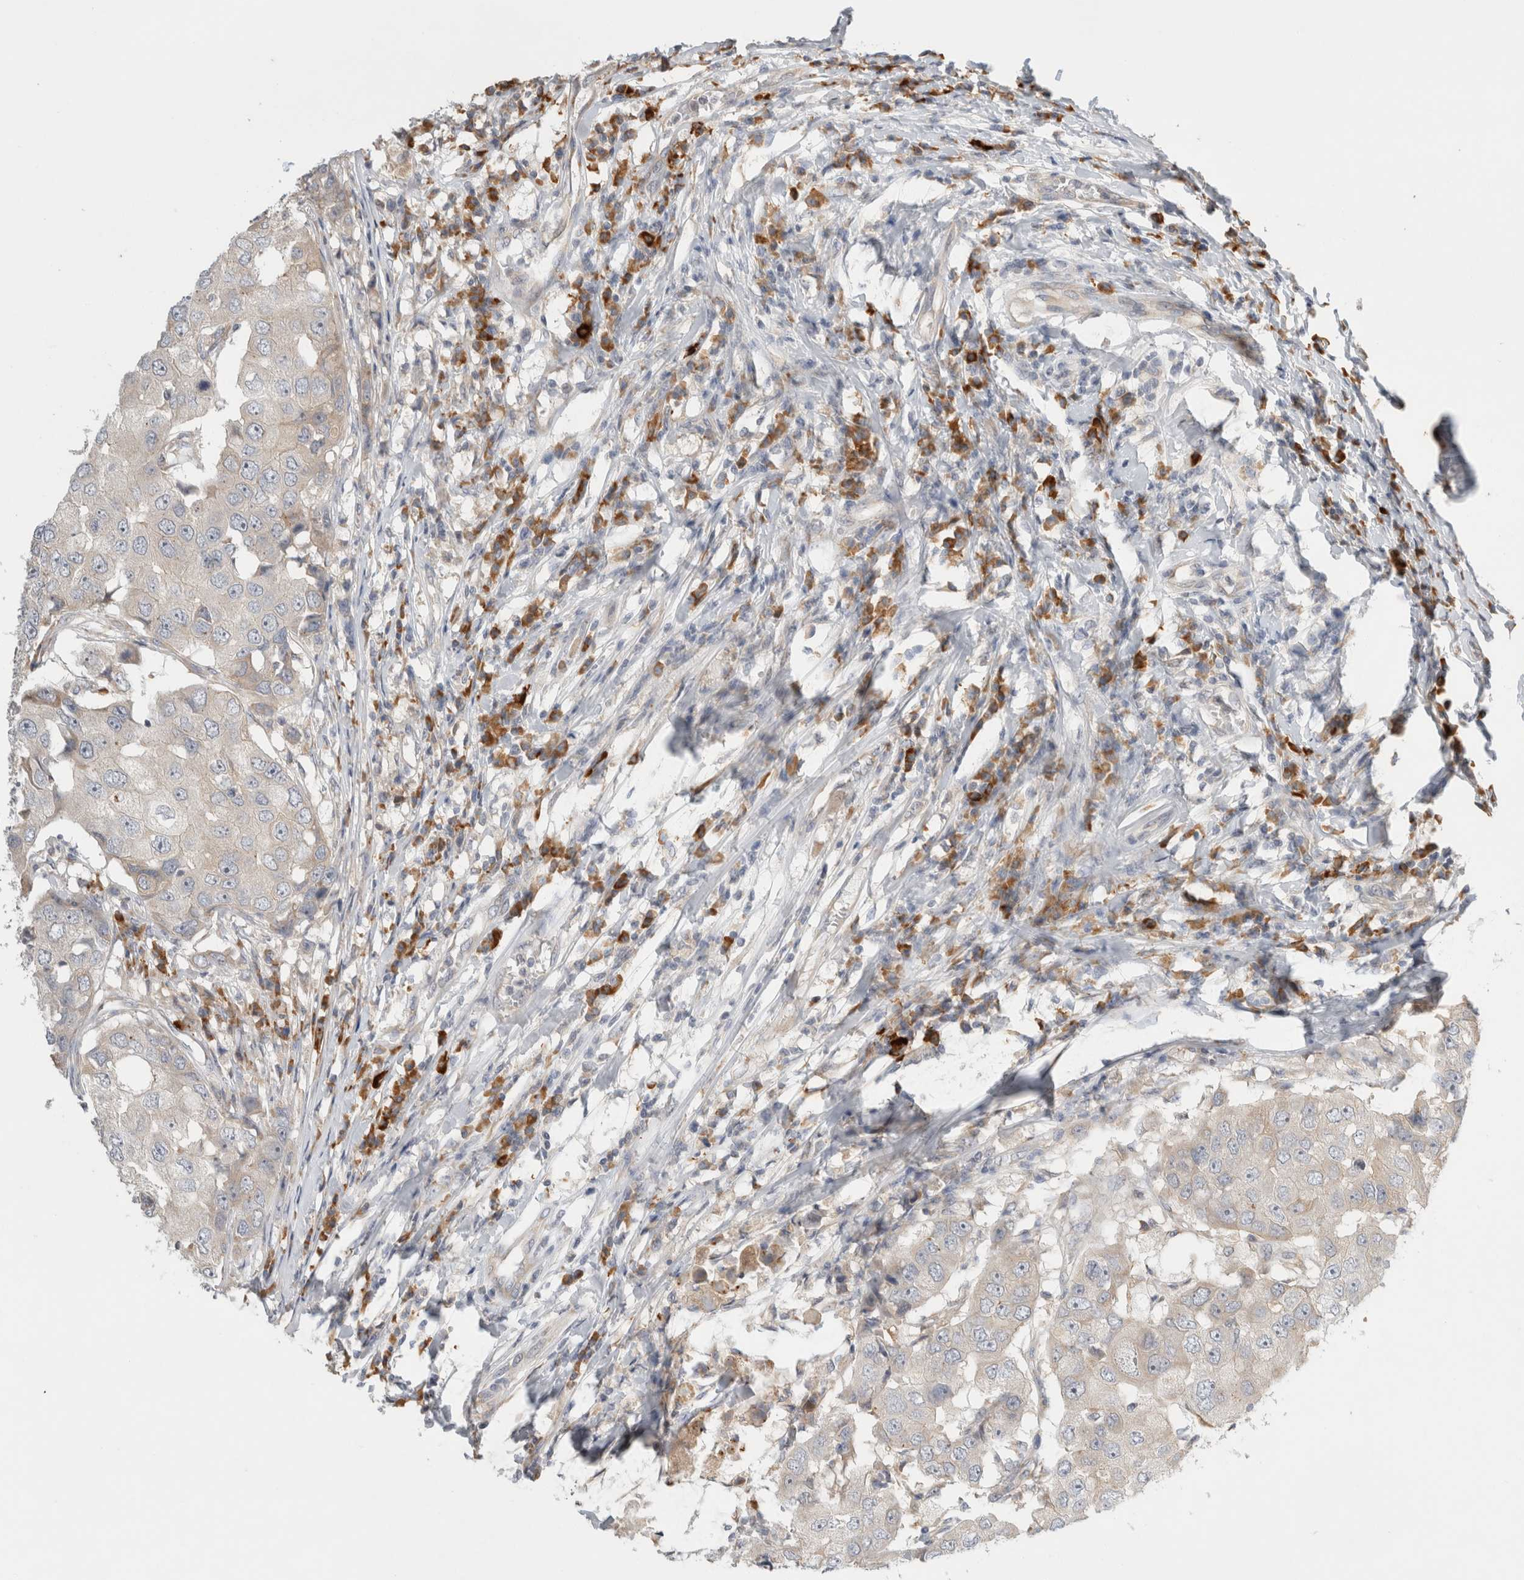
{"staining": {"intensity": "negative", "quantity": "none", "location": "none"}, "tissue": "breast cancer", "cell_type": "Tumor cells", "image_type": "cancer", "snomed": [{"axis": "morphology", "description": "Duct carcinoma"}, {"axis": "topography", "description": "Breast"}], "caption": "A high-resolution histopathology image shows immunohistochemistry staining of breast cancer, which reveals no significant expression in tumor cells.", "gene": "NEDD4L", "patient": {"sex": "female", "age": 27}}